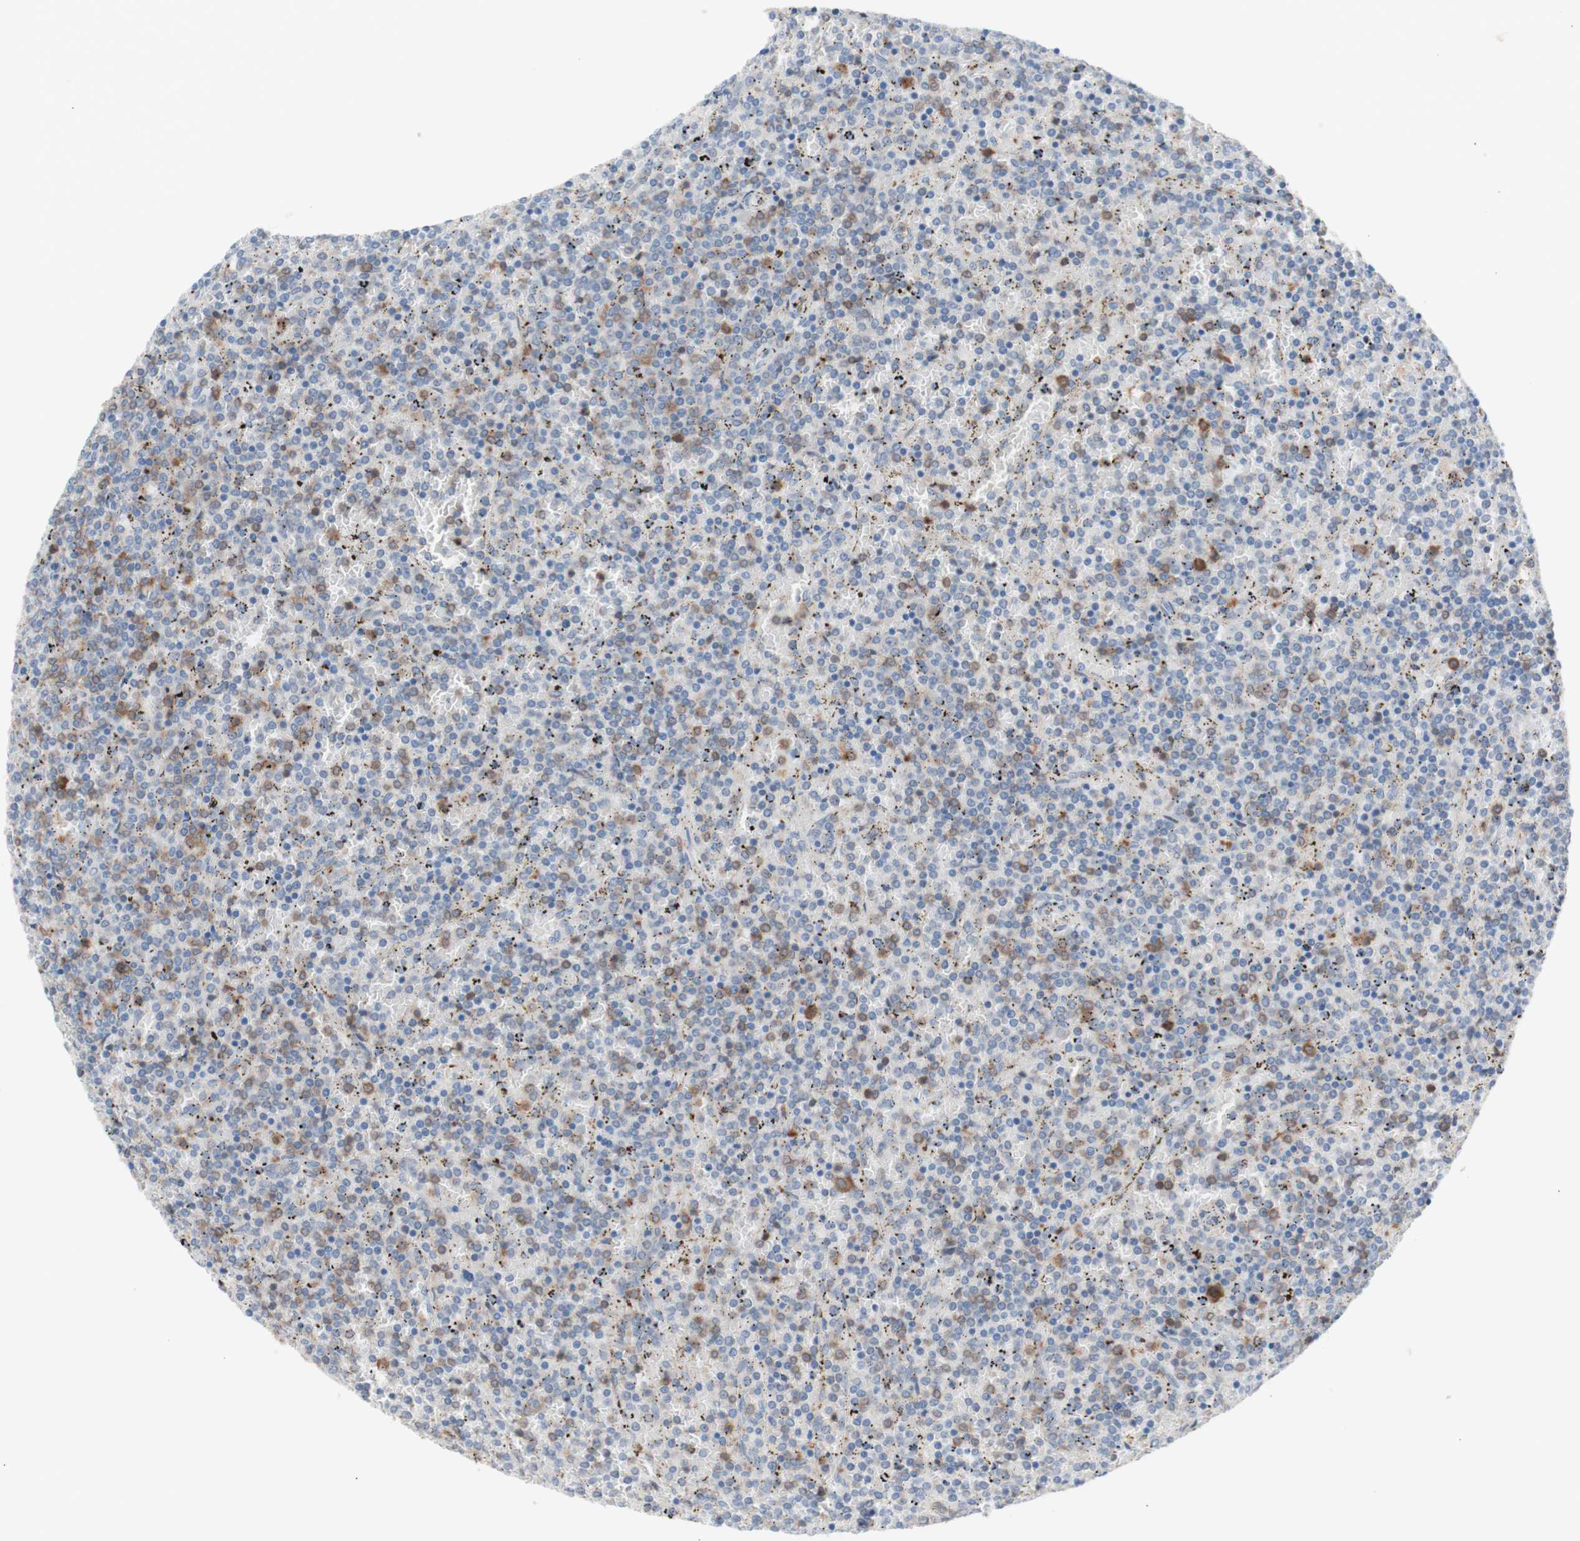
{"staining": {"intensity": "moderate", "quantity": "<25%", "location": "cytoplasmic/membranous"}, "tissue": "lymphoma", "cell_type": "Tumor cells", "image_type": "cancer", "snomed": [{"axis": "morphology", "description": "Malignant lymphoma, non-Hodgkin's type, Low grade"}, {"axis": "topography", "description": "Spleen"}], "caption": "IHC of human lymphoma demonstrates low levels of moderate cytoplasmic/membranous positivity in about <25% of tumor cells.", "gene": "PRMT5", "patient": {"sex": "female", "age": 77}}